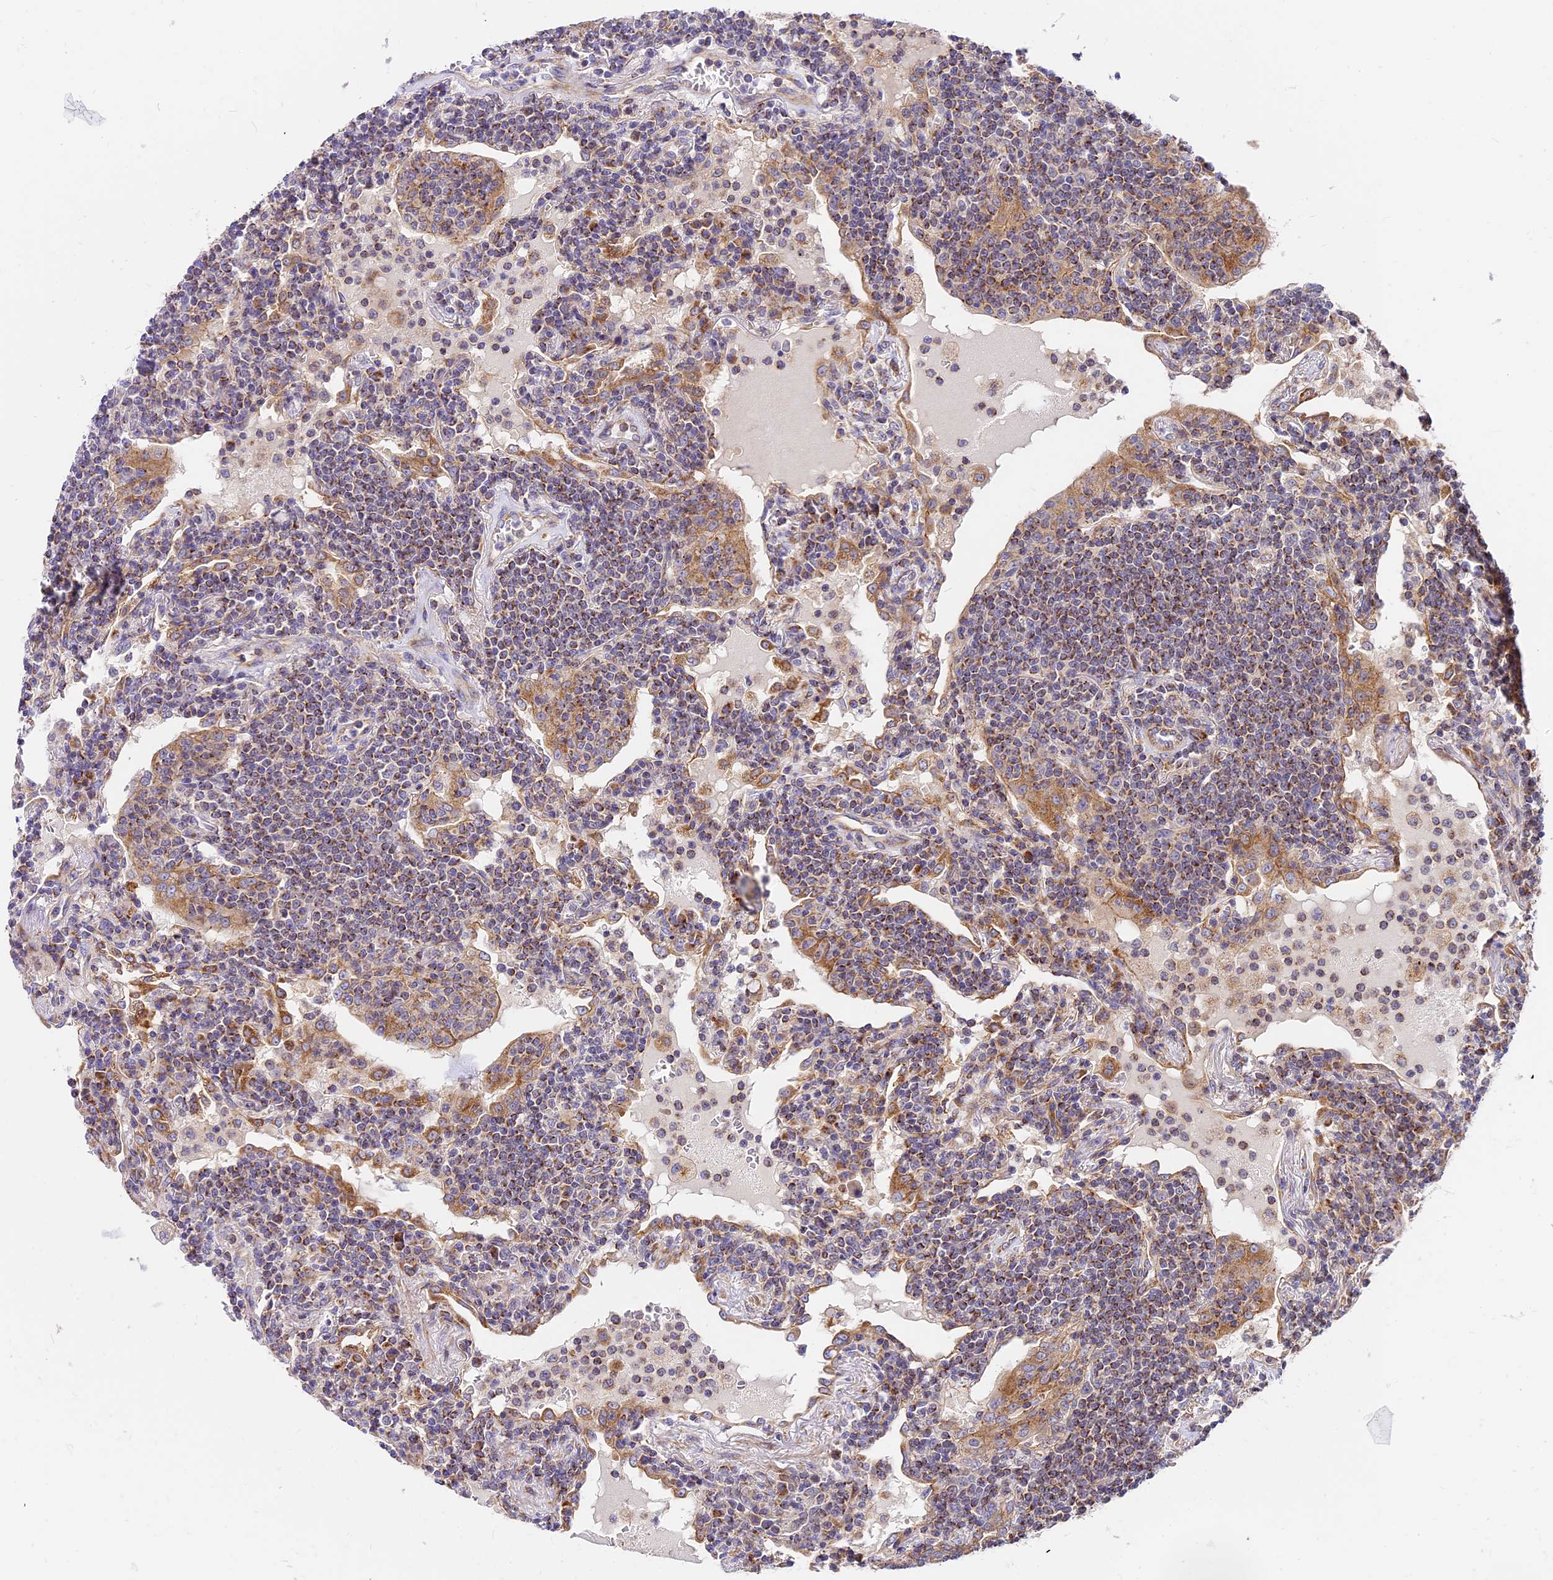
{"staining": {"intensity": "moderate", "quantity": "25%-75%", "location": "cytoplasmic/membranous"}, "tissue": "lymphoma", "cell_type": "Tumor cells", "image_type": "cancer", "snomed": [{"axis": "morphology", "description": "Malignant lymphoma, non-Hodgkin's type, Low grade"}, {"axis": "topography", "description": "Lung"}], "caption": "This histopathology image exhibits low-grade malignant lymphoma, non-Hodgkin's type stained with immunohistochemistry to label a protein in brown. The cytoplasmic/membranous of tumor cells show moderate positivity for the protein. Nuclei are counter-stained blue.", "gene": "MRAS", "patient": {"sex": "female", "age": 71}}